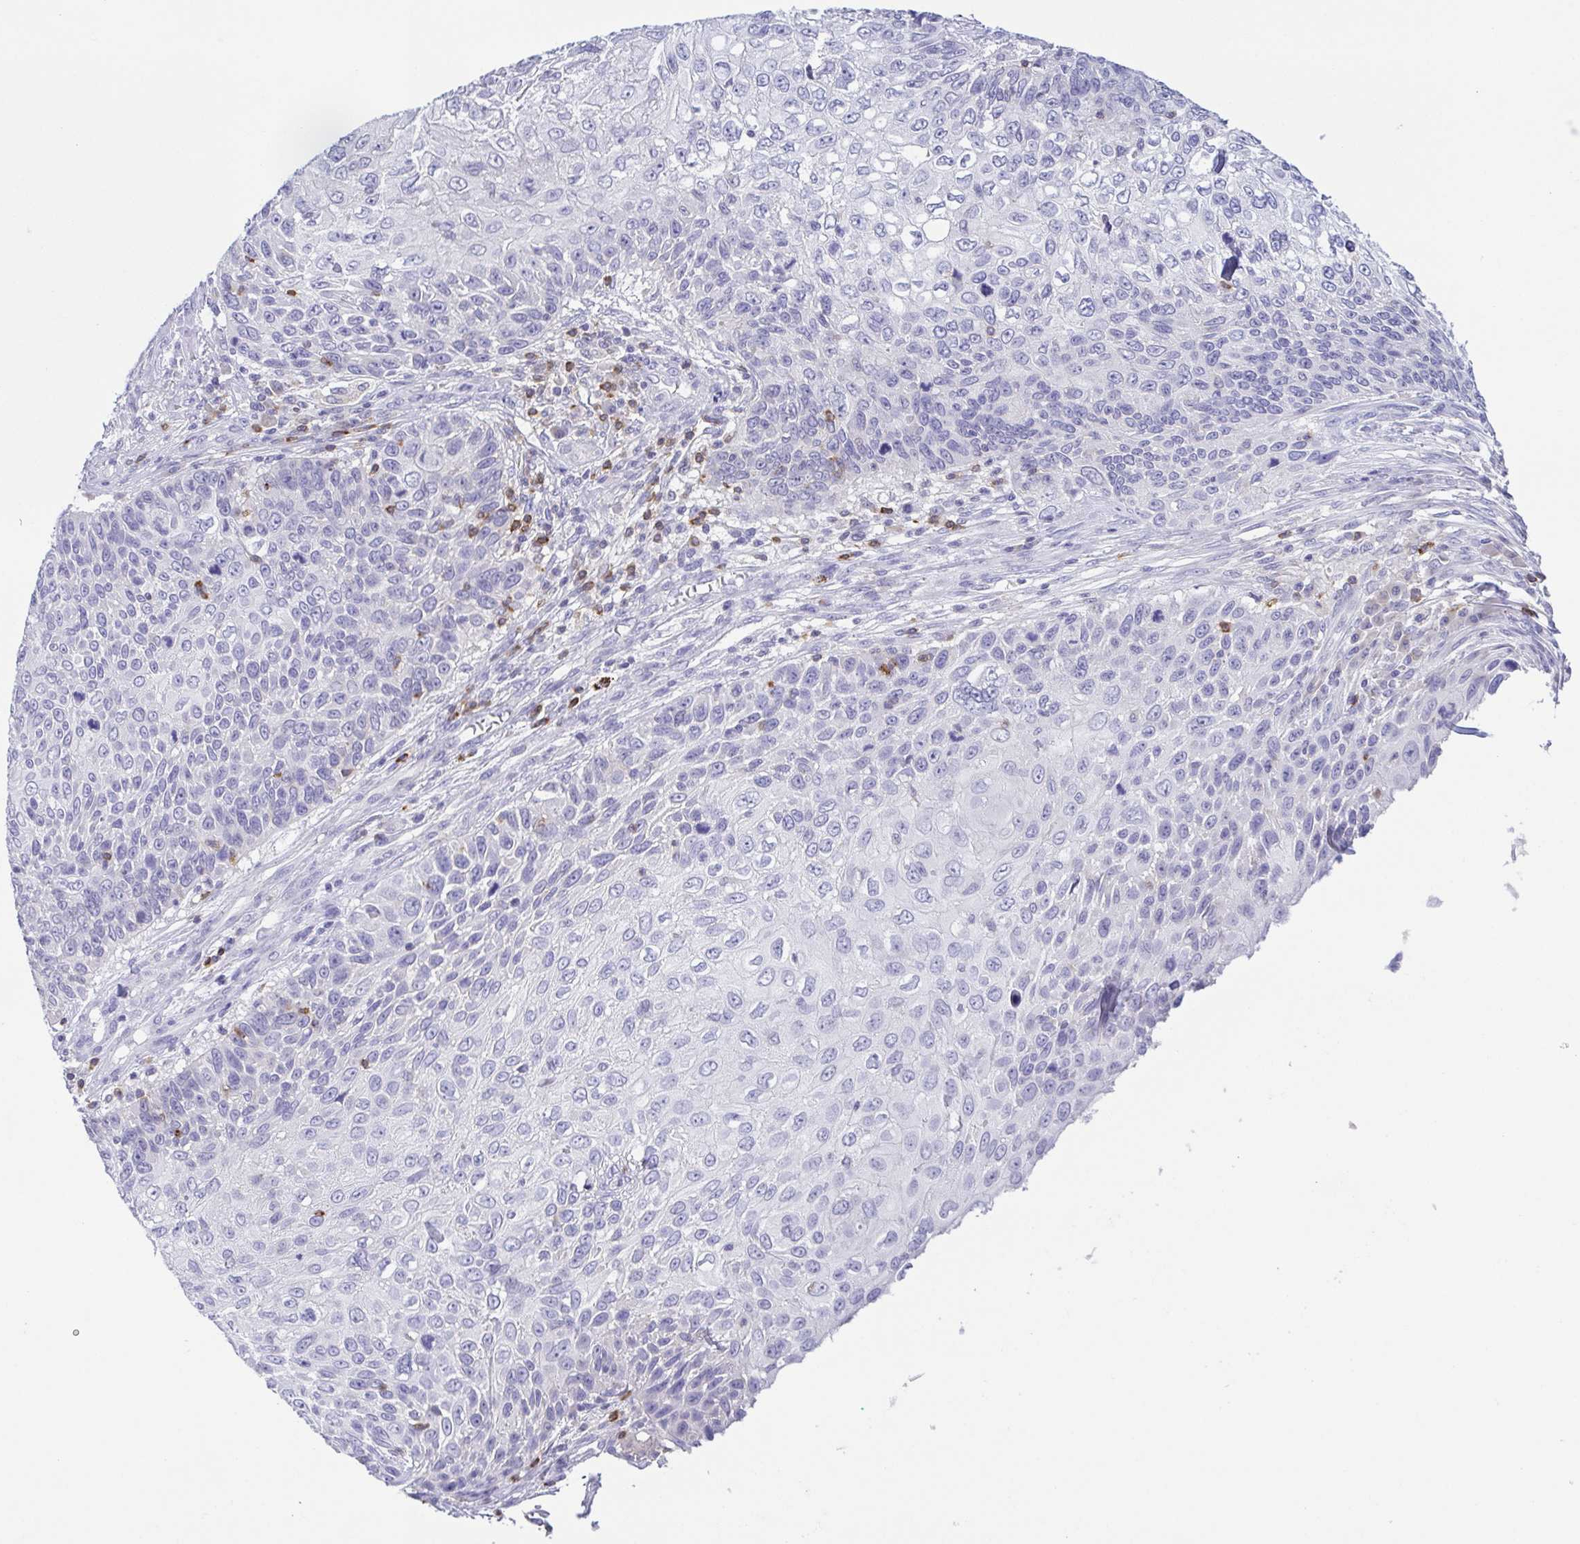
{"staining": {"intensity": "negative", "quantity": "none", "location": "none"}, "tissue": "skin cancer", "cell_type": "Tumor cells", "image_type": "cancer", "snomed": [{"axis": "morphology", "description": "Squamous cell carcinoma, NOS"}, {"axis": "topography", "description": "Skin"}], "caption": "A histopathology image of squamous cell carcinoma (skin) stained for a protein shows no brown staining in tumor cells.", "gene": "PGLYRP1", "patient": {"sex": "male", "age": 92}}